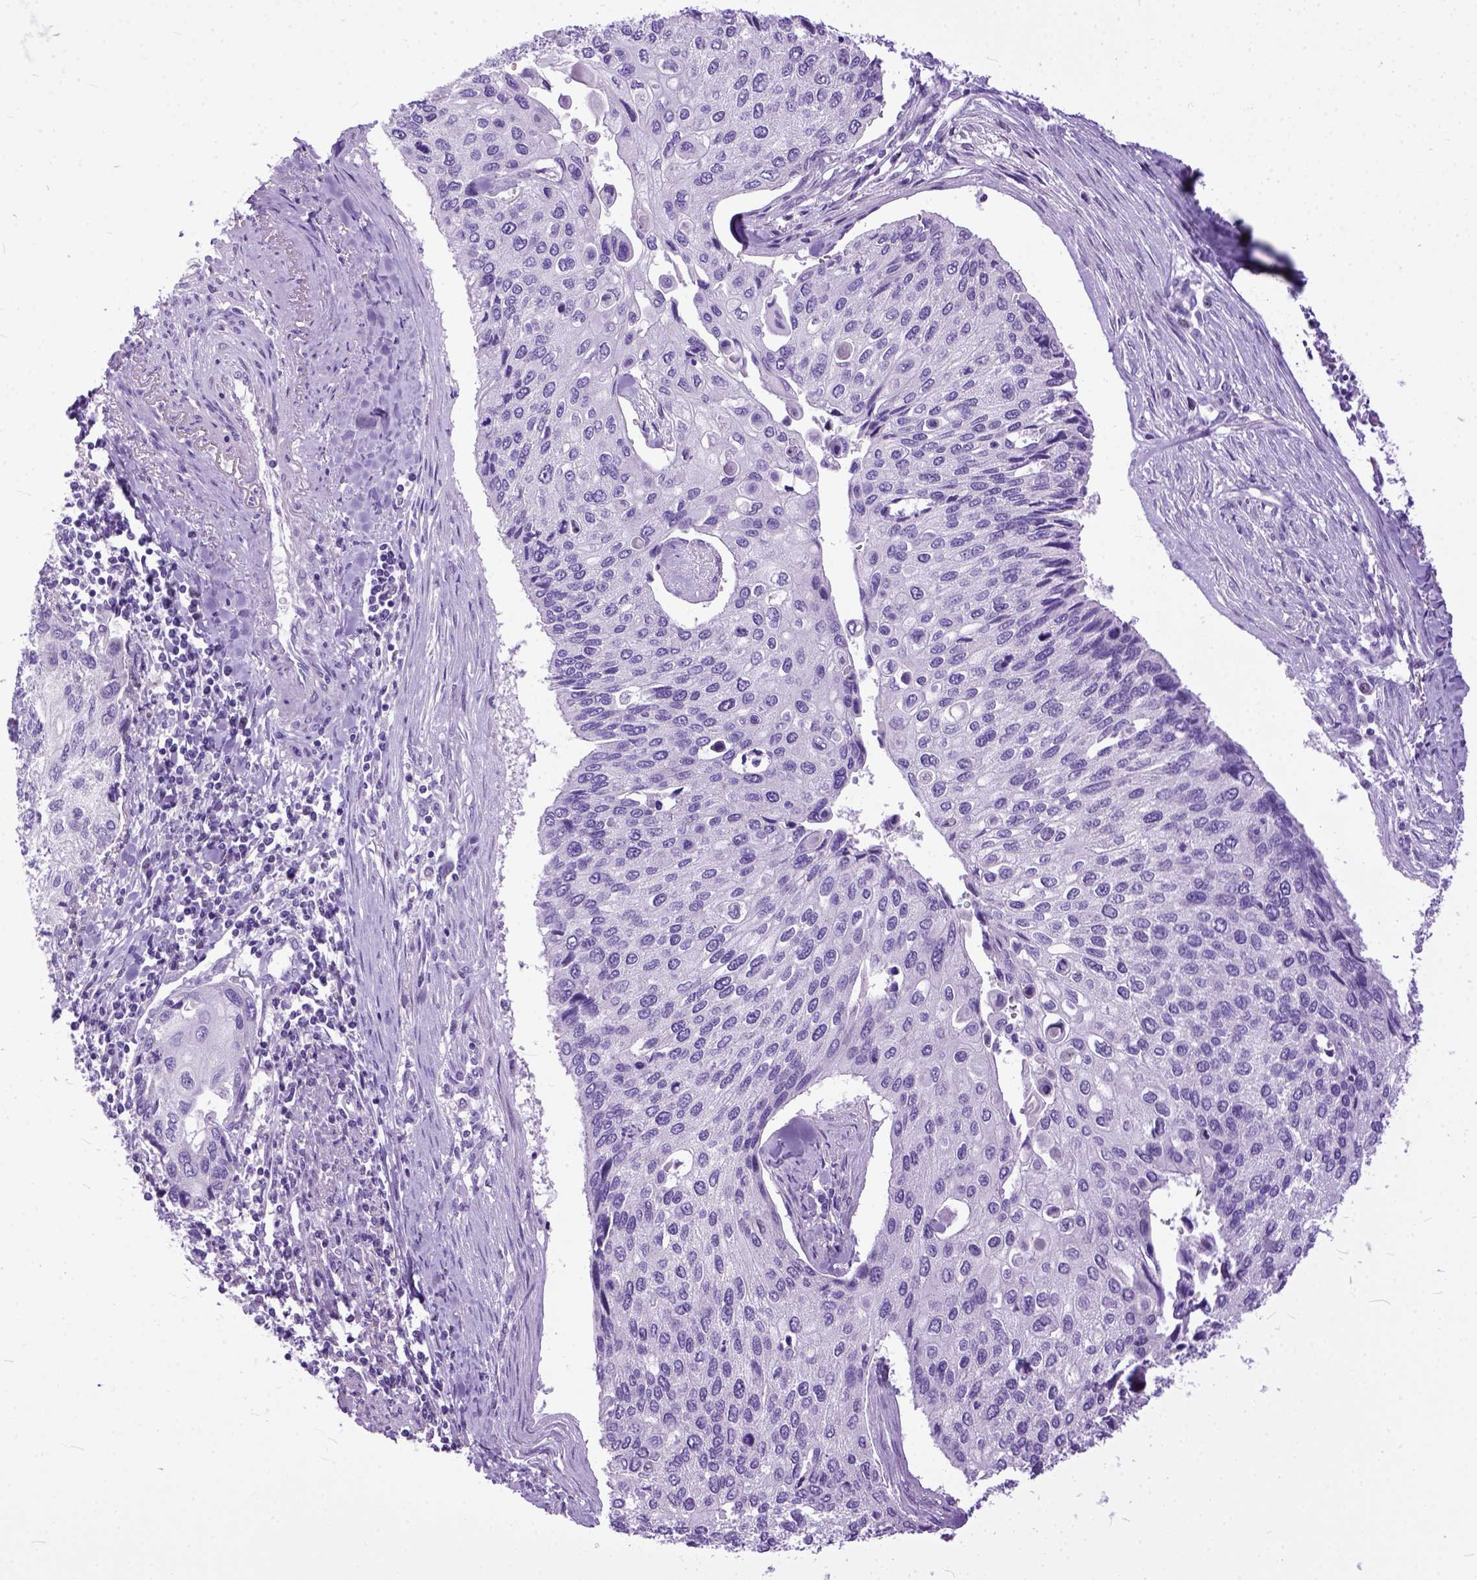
{"staining": {"intensity": "negative", "quantity": "none", "location": "none"}, "tissue": "lung cancer", "cell_type": "Tumor cells", "image_type": "cancer", "snomed": [{"axis": "morphology", "description": "Squamous cell carcinoma, NOS"}, {"axis": "morphology", "description": "Squamous cell carcinoma, metastatic, NOS"}, {"axis": "topography", "description": "Lung"}], "caption": "The micrograph displays no significant positivity in tumor cells of metastatic squamous cell carcinoma (lung).", "gene": "CRB1", "patient": {"sex": "male", "age": 63}}